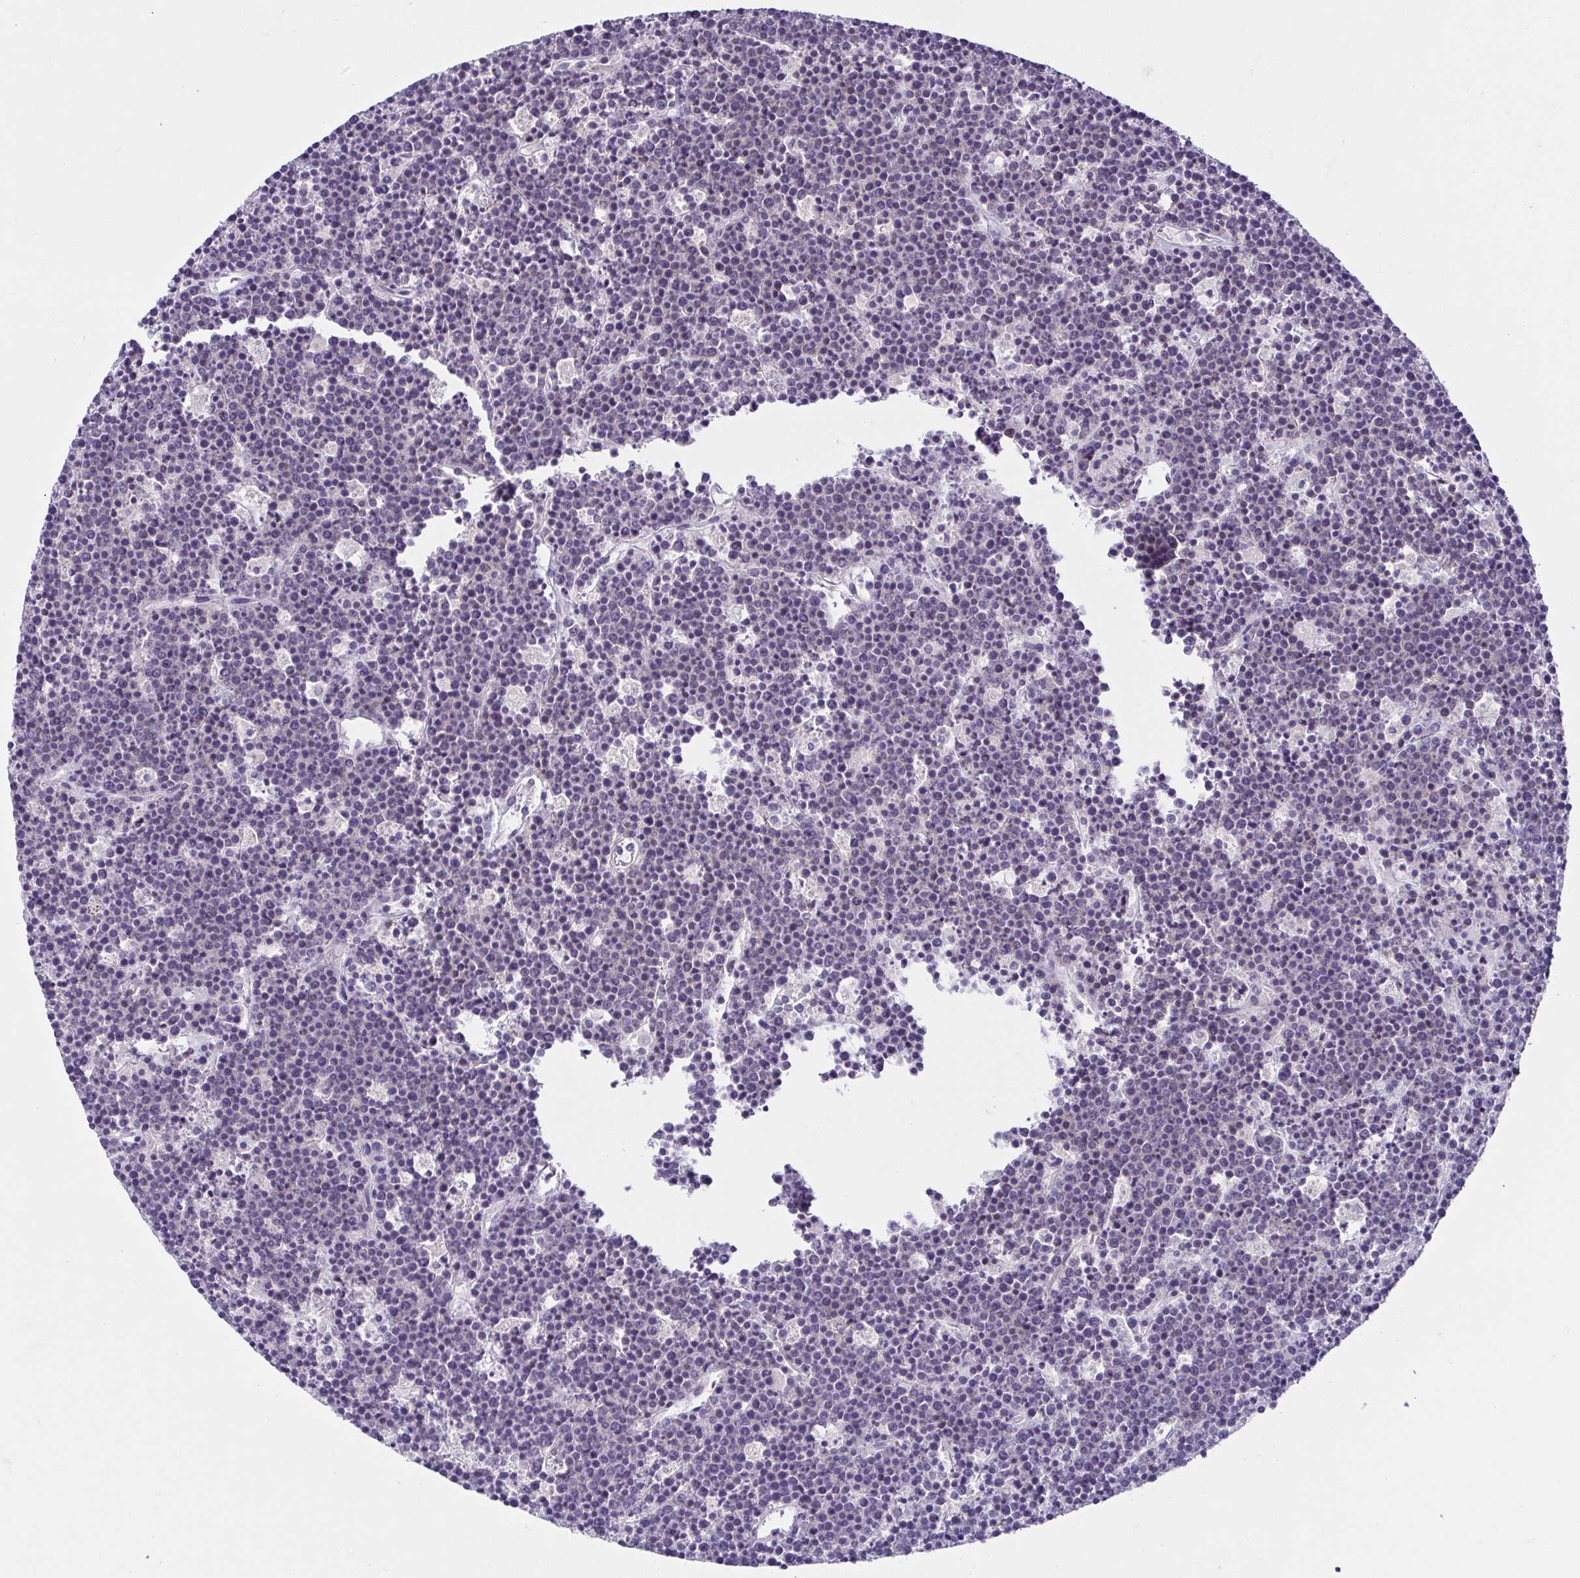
{"staining": {"intensity": "negative", "quantity": "none", "location": "none"}, "tissue": "lymphoma", "cell_type": "Tumor cells", "image_type": "cancer", "snomed": [{"axis": "morphology", "description": "Malignant lymphoma, non-Hodgkin's type, High grade"}, {"axis": "topography", "description": "Ovary"}], "caption": "An image of malignant lymphoma, non-Hodgkin's type (high-grade) stained for a protein displays no brown staining in tumor cells. (DAB immunohistochemistry with hematoxylin counter stain).", "gene": "RBM3", "patient": {"sex": "female", "age": 56}}